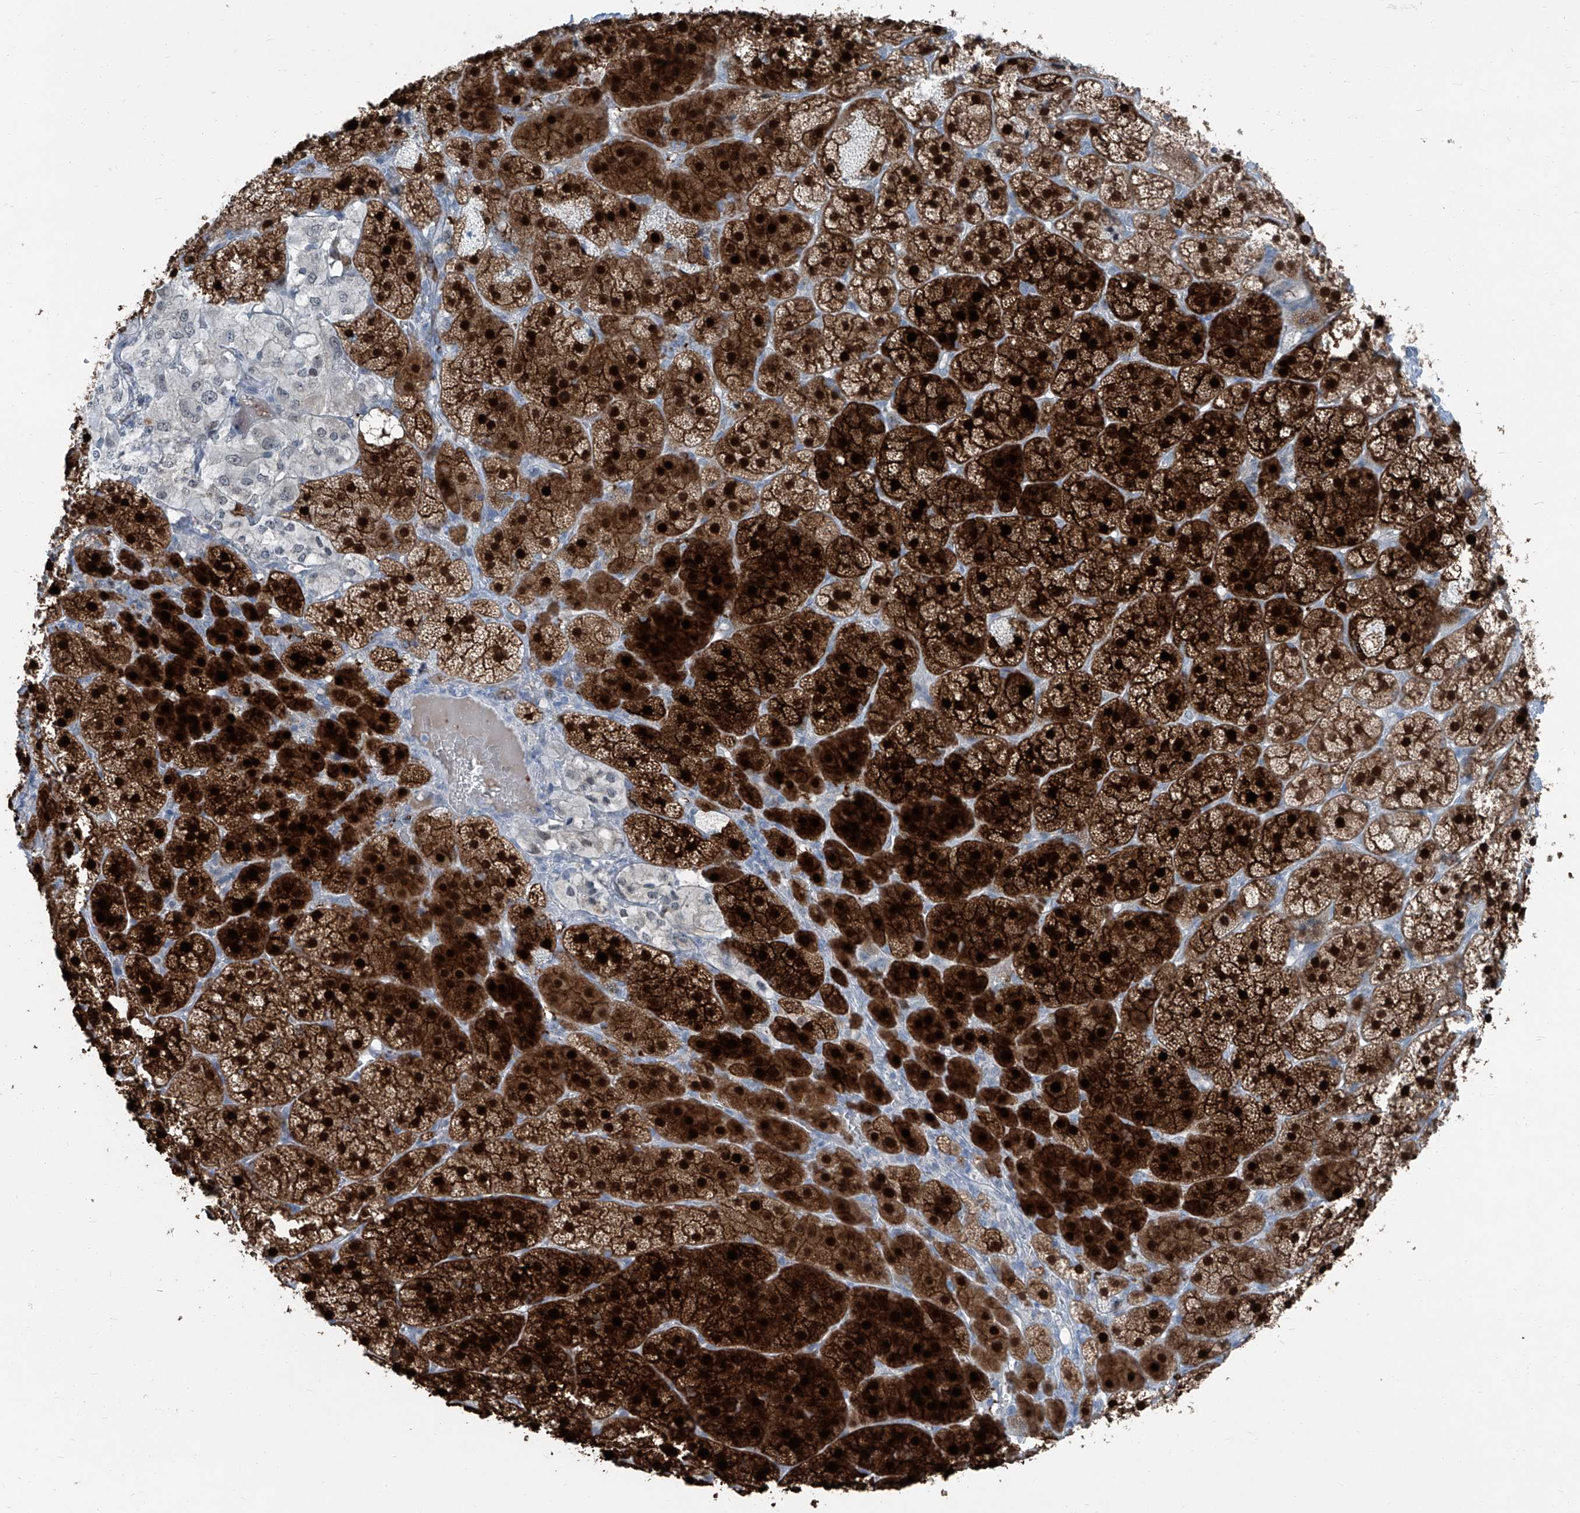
{"staining": {"intensity": "strong", "quantity": ">75%", "location": "cytoplasmic/membranous,nuclear"}, "tissue": "adrenal gland", "cell_type": "Glandular cells", "image_type": "normal", "snomed": [{"axis": "morphology", "description": "Normal tissue, NOS"}, {"axis": "topography", "description": "Adrenal gland"}], "caption": "DAB immunohistochemical staining of unremarkable adrenal gland reveals strong cytoplasmic/membranous,nuclear protein expression in about >75% of glandular cells.", "gene": "RGN", "patient": {"sex": "female", "age": 44}}